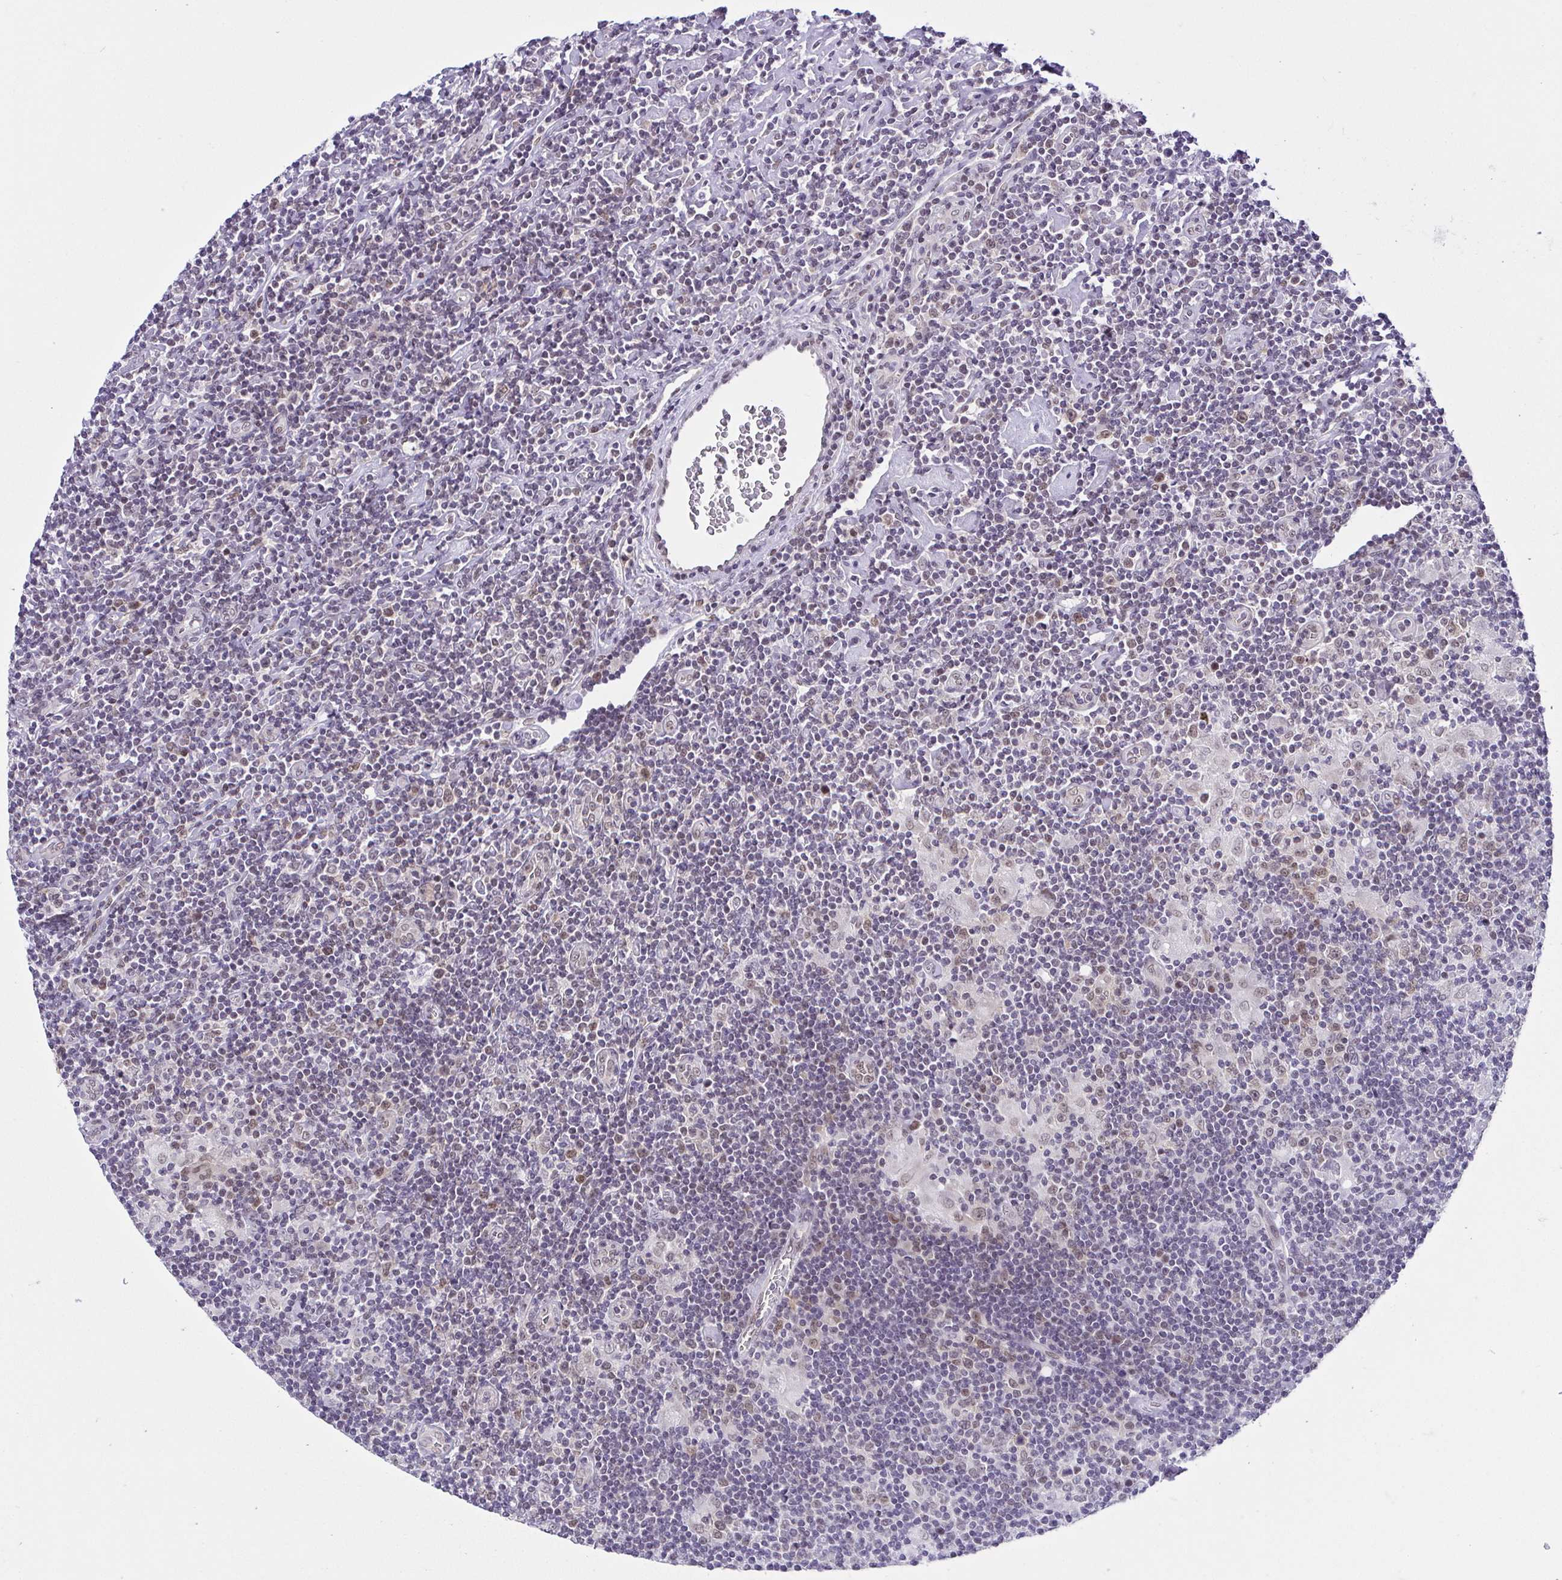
{"staining": {"intensity": "negative", "quantity": "none", "location": "none"}, "tissue": "lymphoma", "cell_type": "Tumor cells", "image_type": "cancer", "snomed": [{"axis": "morphology", "description": "Hodgkin's disease, NOS"}, {"axis": "topography", "description": "Lymph node"}], "caption": "Lymphoma was stained to show a protein in brown. There is no significant staining in tumor cells.", "gene": "RBM3", "patient": {"sex": "male", "age": 40}}